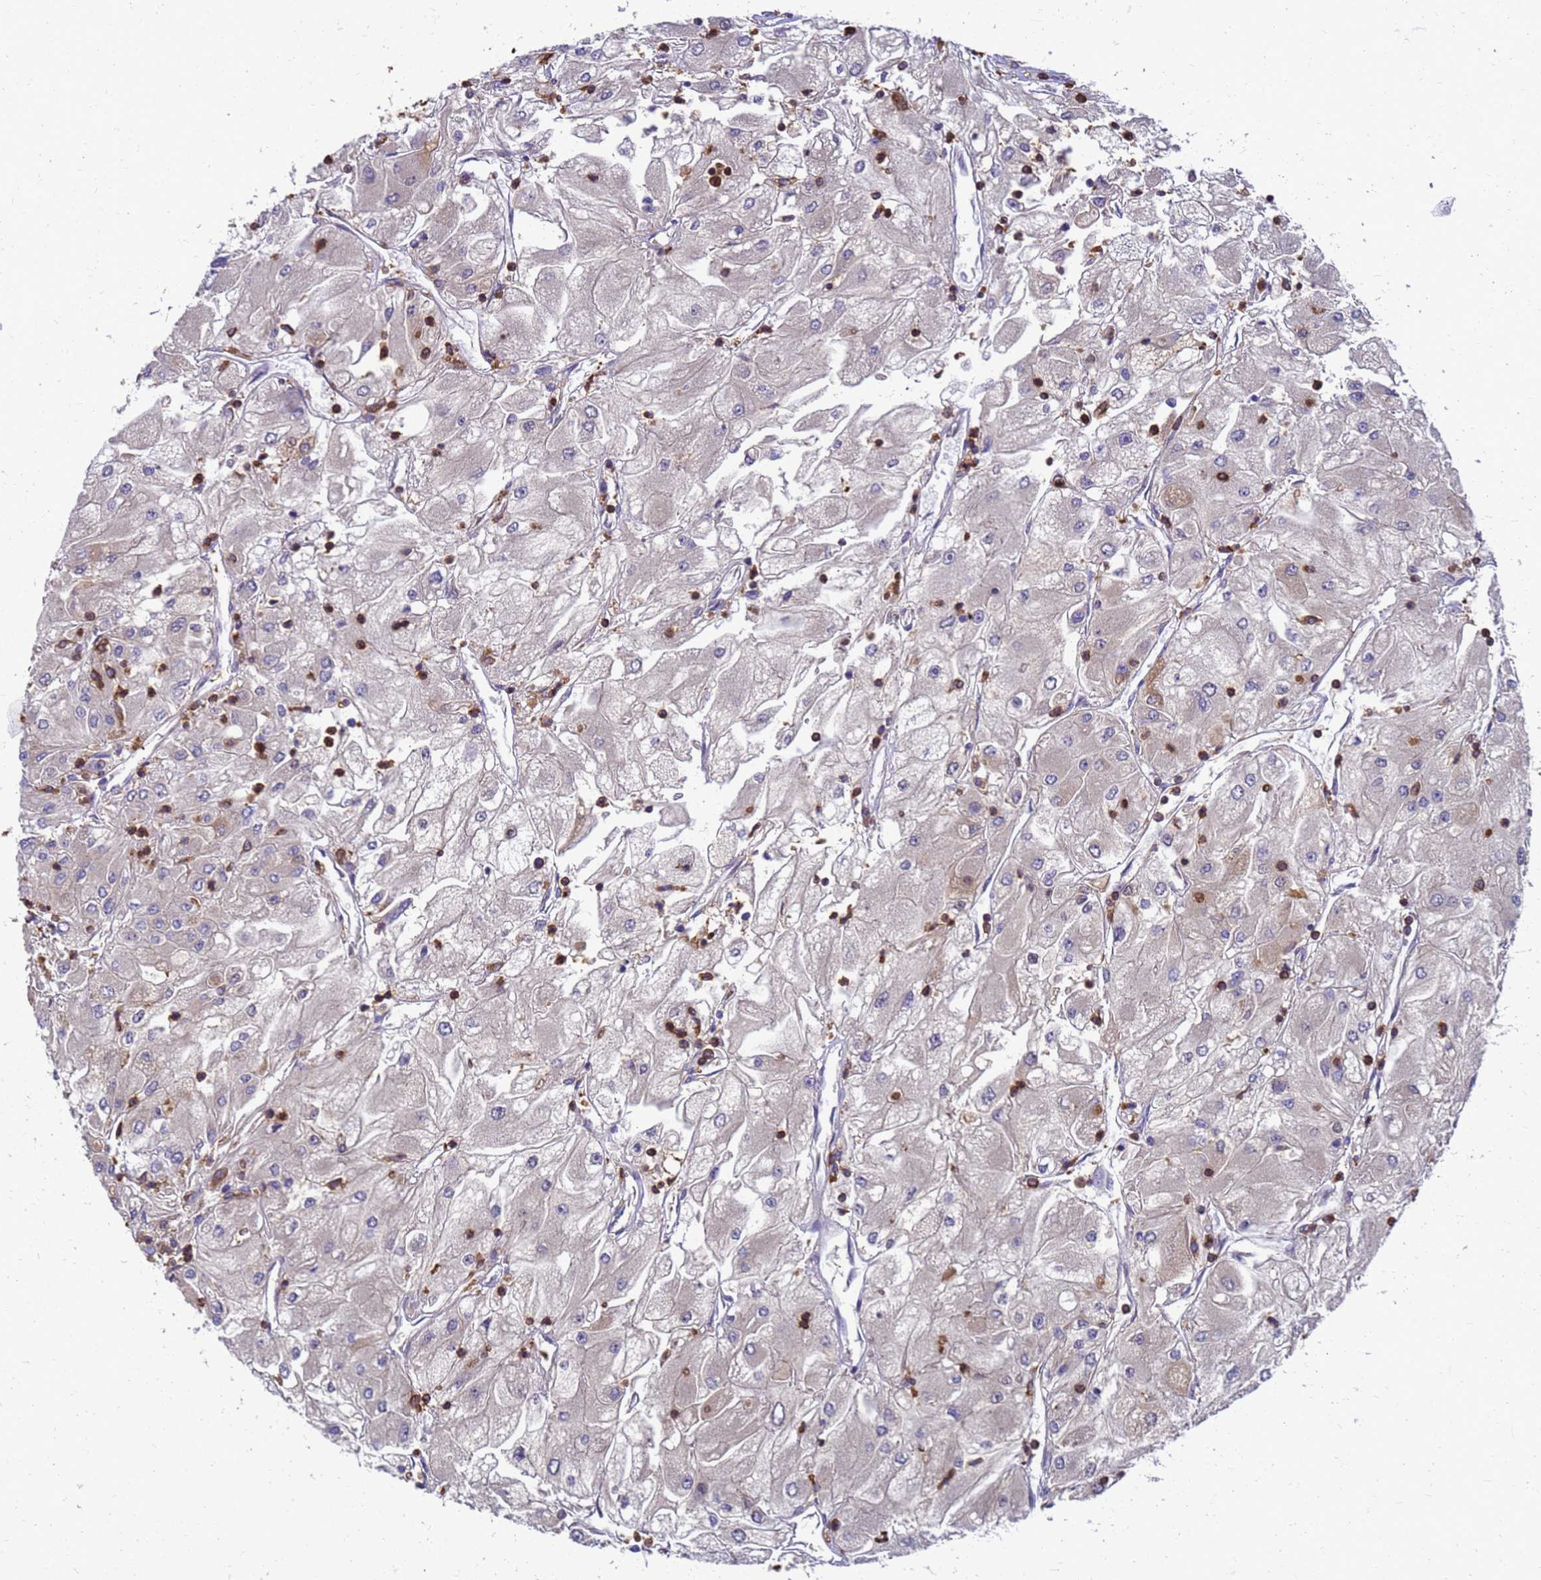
{"staining": {"intensity": "negative", "quantity": "none", "location": "none"}, "tissue": "renal cancer", "cell_type": "Tumor cells", "image_type": "cancer", "snomed": [{"axis": "morphology", "description": "Adenocarcinoma, NOS"}, {"axis": "topography", "description": "Kidney"}], "caption": "High magnification brightfield microscopy of renal adenocarcinoma stained with DAB (brown) and counterstained with hematoxylin (blue): tumor cells show no significant expression.", "gene": "ZNF235", "patient": {"sex": "male", "age": 80}}